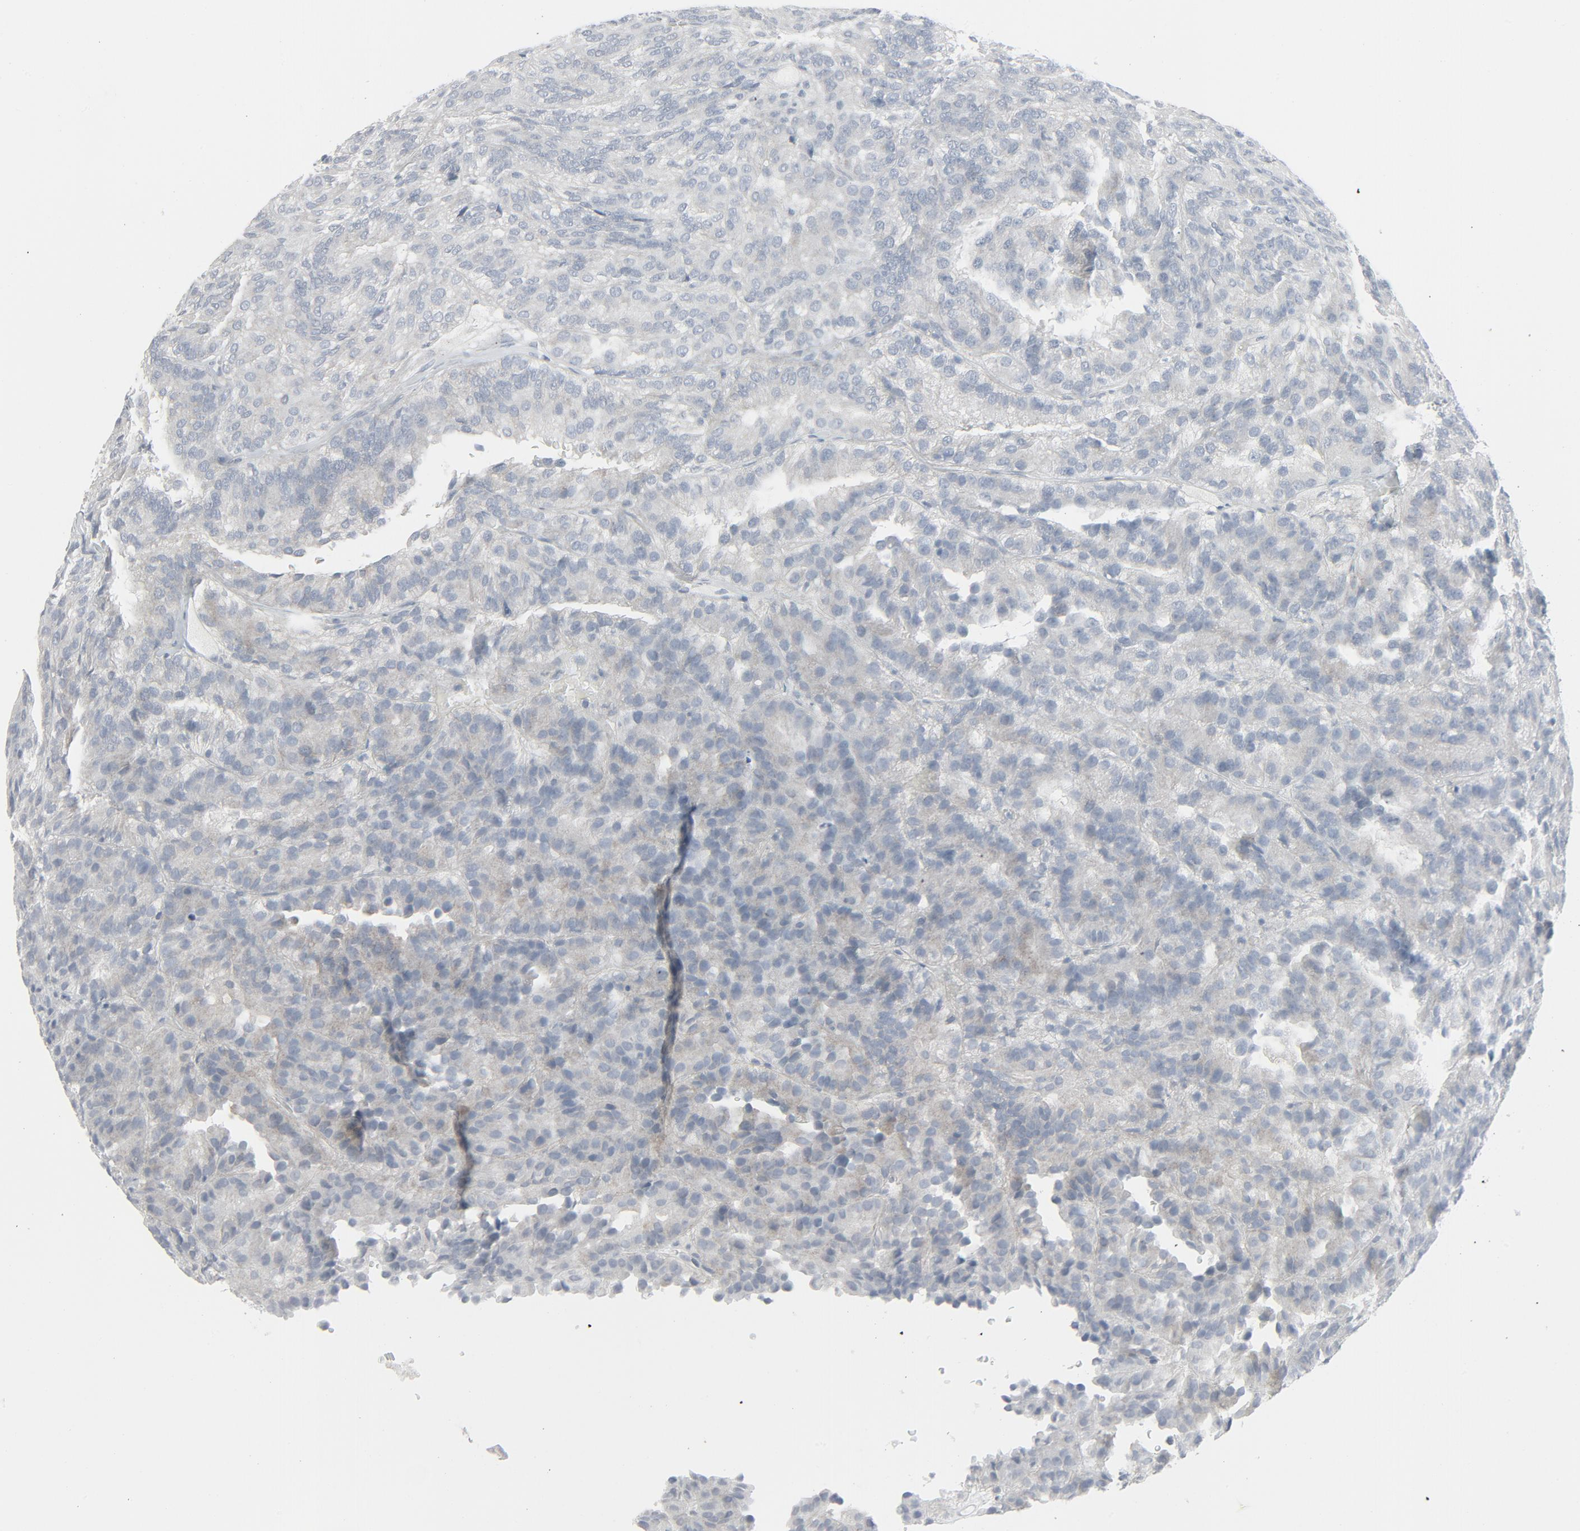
{"staining": {"intensity": "weak", "quantity": "<25%", "location": "cytoplasmic/membranous"}, "tissue": "renal cancer", "cell_type": "Tumor cells", "image_type": "cancer", "snomed": [{"axis": "morphology", "description": "Adenocarcinoma, NOS"}, {"axis": "topography", "description": "Kidney"}], "caption": "A micrograph of human renal cancer (adenocarcinoma) is negative for staining in tumor cells.", "gene": "FGFR3", "patient": {"sex": "male", "age": 46}}